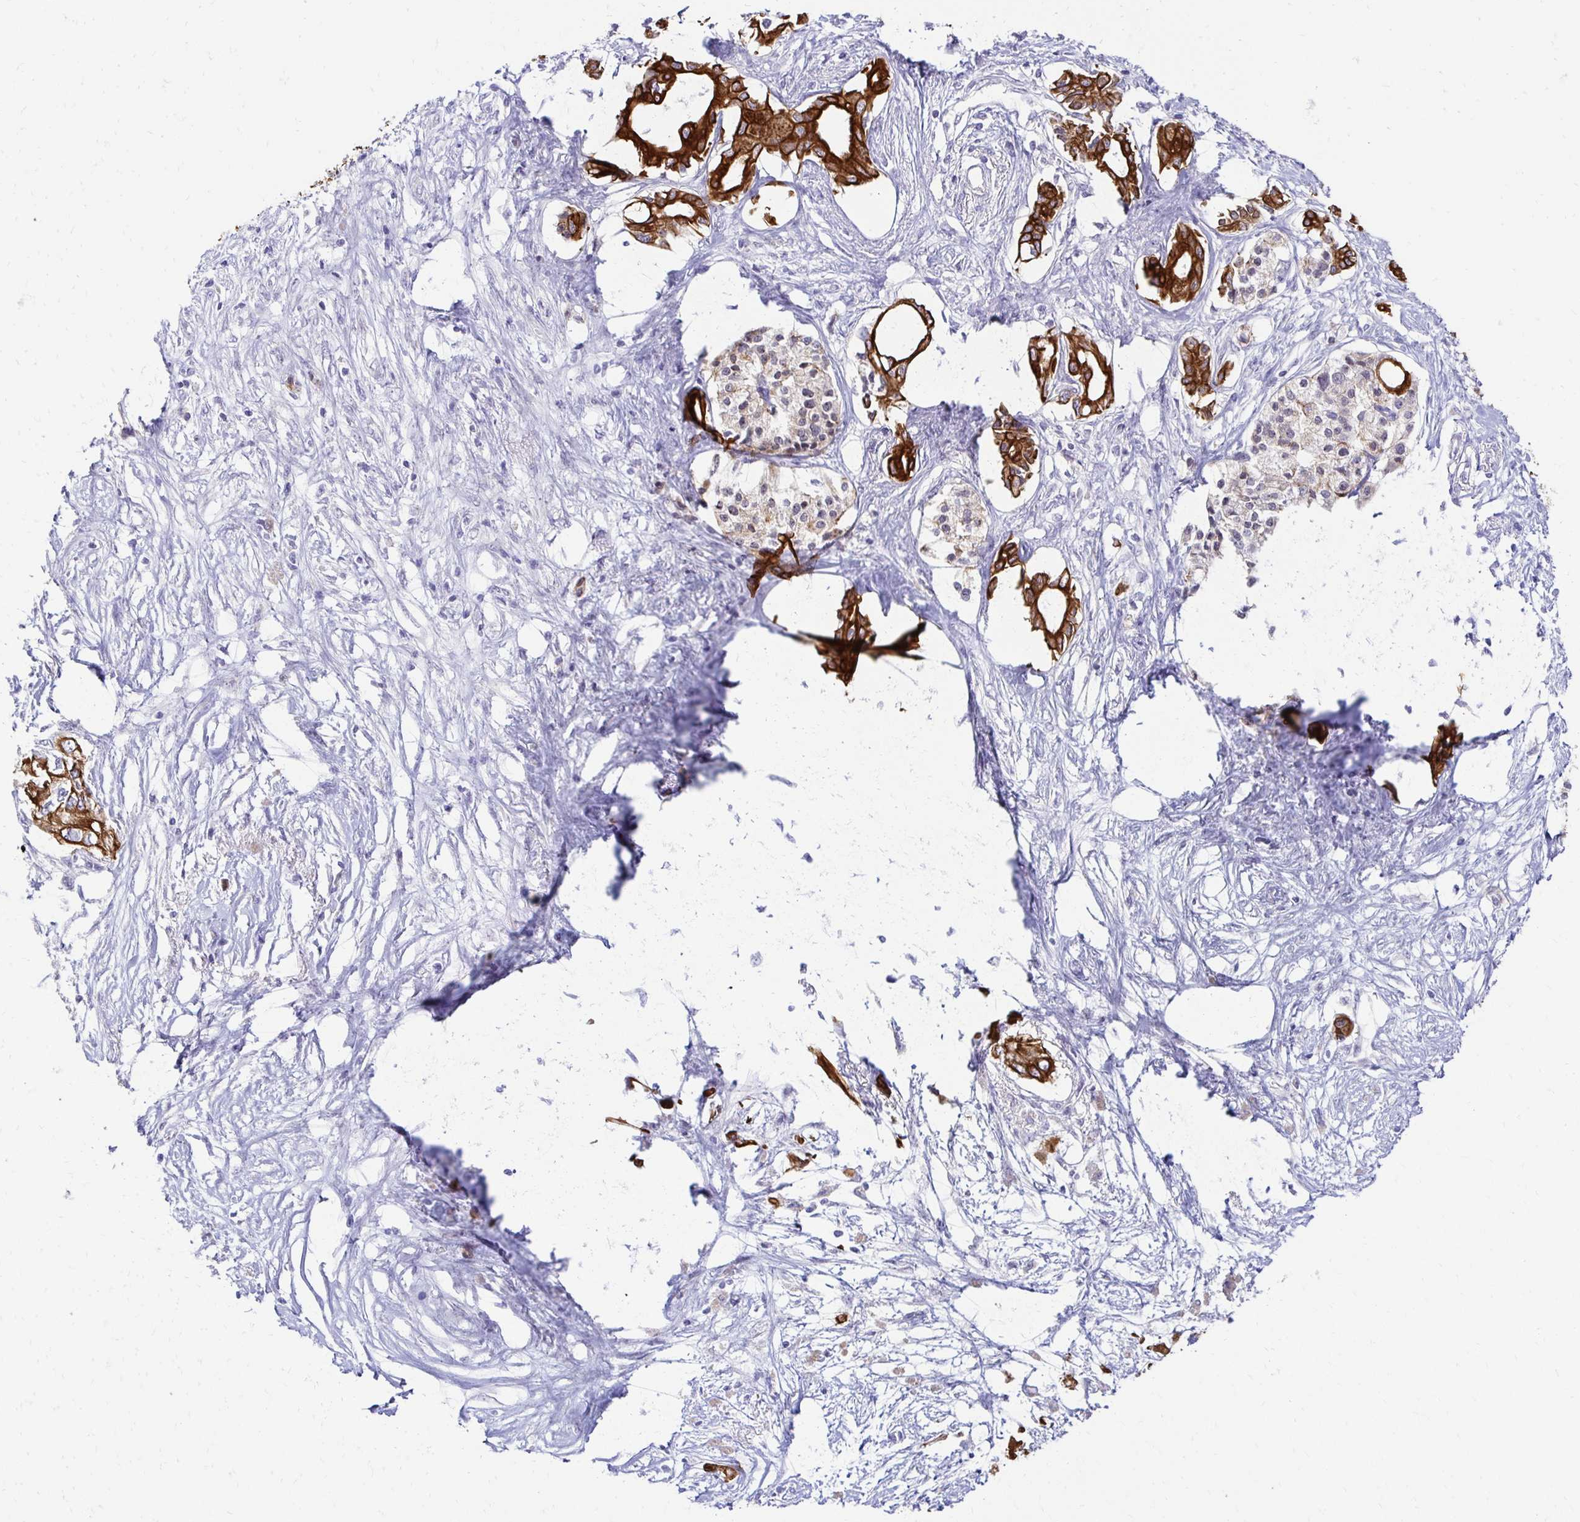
{"staining": {"intensity": "strong", "quantity": ">75%", "location": "cytoplasmic/membranous"}, "tissue": "pancreatic cancer", "cell_type": "Tumor cells", "image_type": "cancer", "snomed": [{"axis": "morphology", "description": "Adenocarcinoma, NOS"}, {"axis": "topography", "description": "Pancreas"}], "caption": "Immunohistochemistry photomicrograph of neoplastic tissue: human adenocarcinoma (pancreatic) stained using IHC reveals high levels of strong protein expression localized specifically in the cytoplasmic/membranous of tumor cells, appearing as a cytoplasmic/membranous brown color.", "gene": "C1QTNF2", "patient": {"sex": "female", "age": 63}}